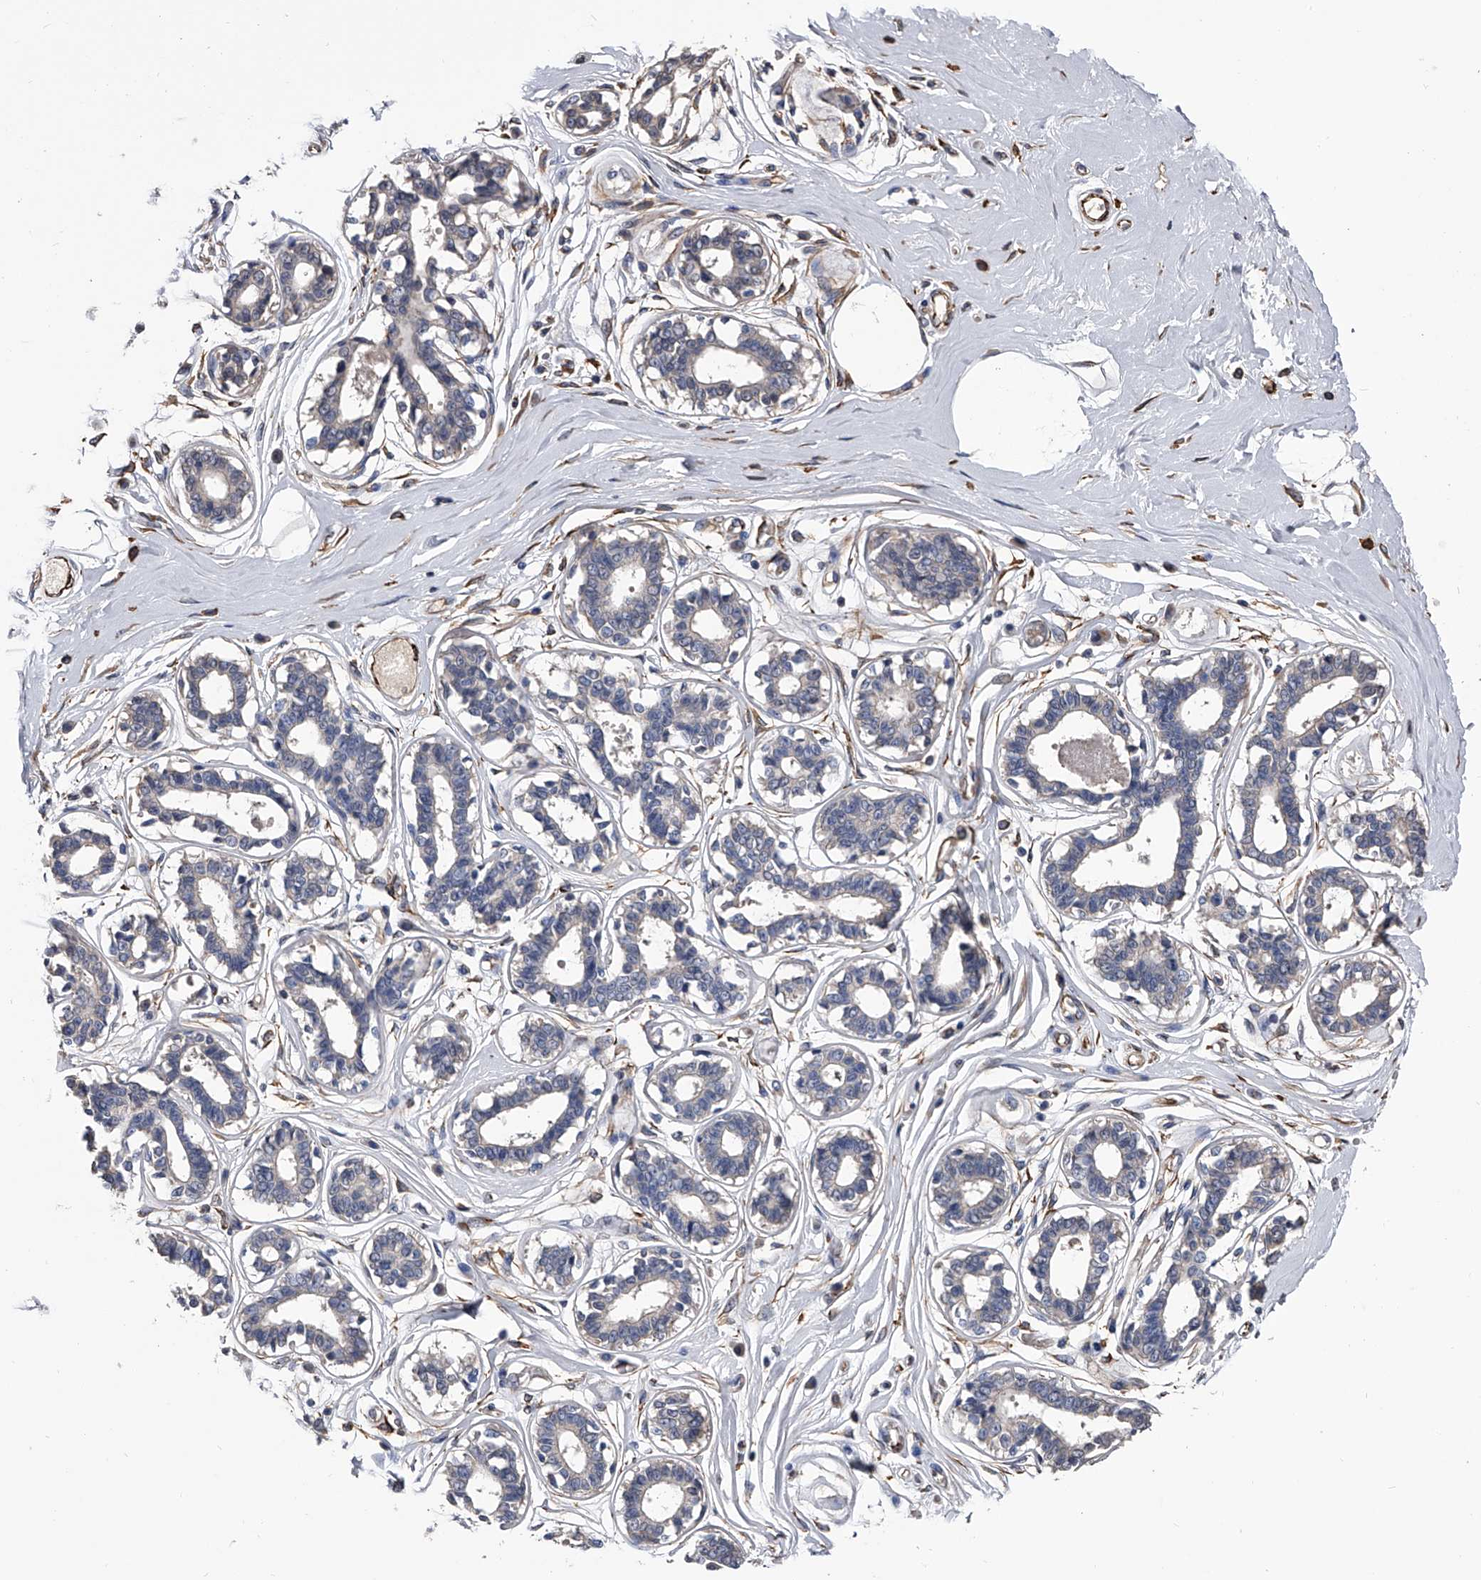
{"staining": {"intensity": "weak", "quantity": ">75%", "location": "cytoplasmic/membranous"}, "tissue": "breast", "cell_type": "Adipocytes", "image_type": "normal", "snomed": [{"axis": "morphology", "description": "Normal tissue, NOS"}, {"axis": "topography", "description": "Breast"}], "caption": "Weak cytoplasmic/membranous staining for a protein is present in about >75% of adipocytes of benign breast using IHC.", "gene": "EFCAB7", "patient": {"sex": "female", "age": 45}}